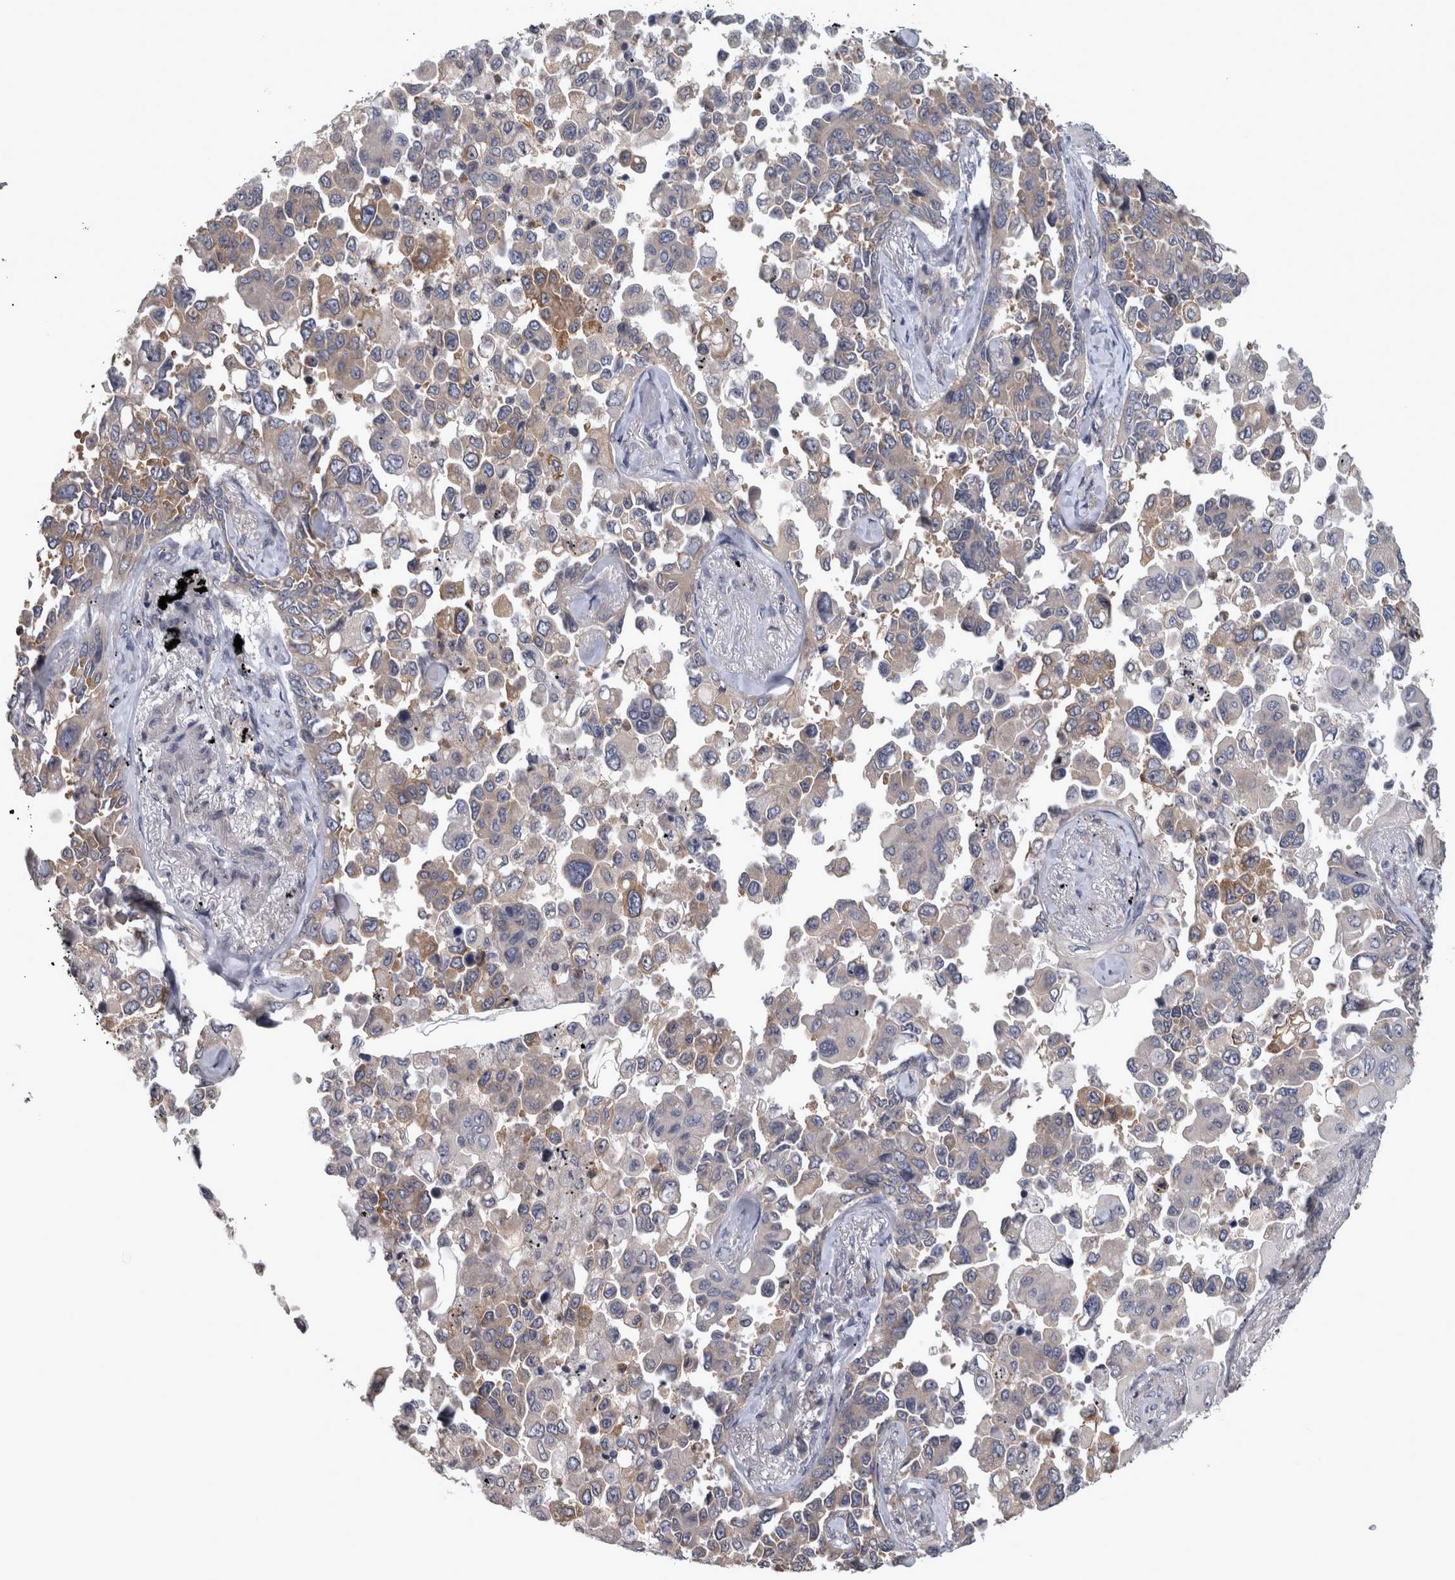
{"staining": {"intensity": "moderate", "quantity": "<25%", "location": "cytoplasmic/membranous"}, "tissue": "lung cancer", "cell_type": "Tumor cells", "image_type": "cancer", "snomed": [{"axis": "morphology", "description": "Adenocarcinoma, NOS"}, {"axis": "topography", "description": "Lung"}], "caption": "Tumor cells demonstrate low levels of moderate cytoplasmic/membranous expression in approximately <25% of cells in lung cancer (adenocarcinoma). The protein of interest is stained brown, and the nuclei are stained in blue (DAB (3,3'-diaminobenzidine) IHC with brightfield microscopy, high magnification).", "gene": "PRKCI", "patient": {"sex": "female", "age": 67}}